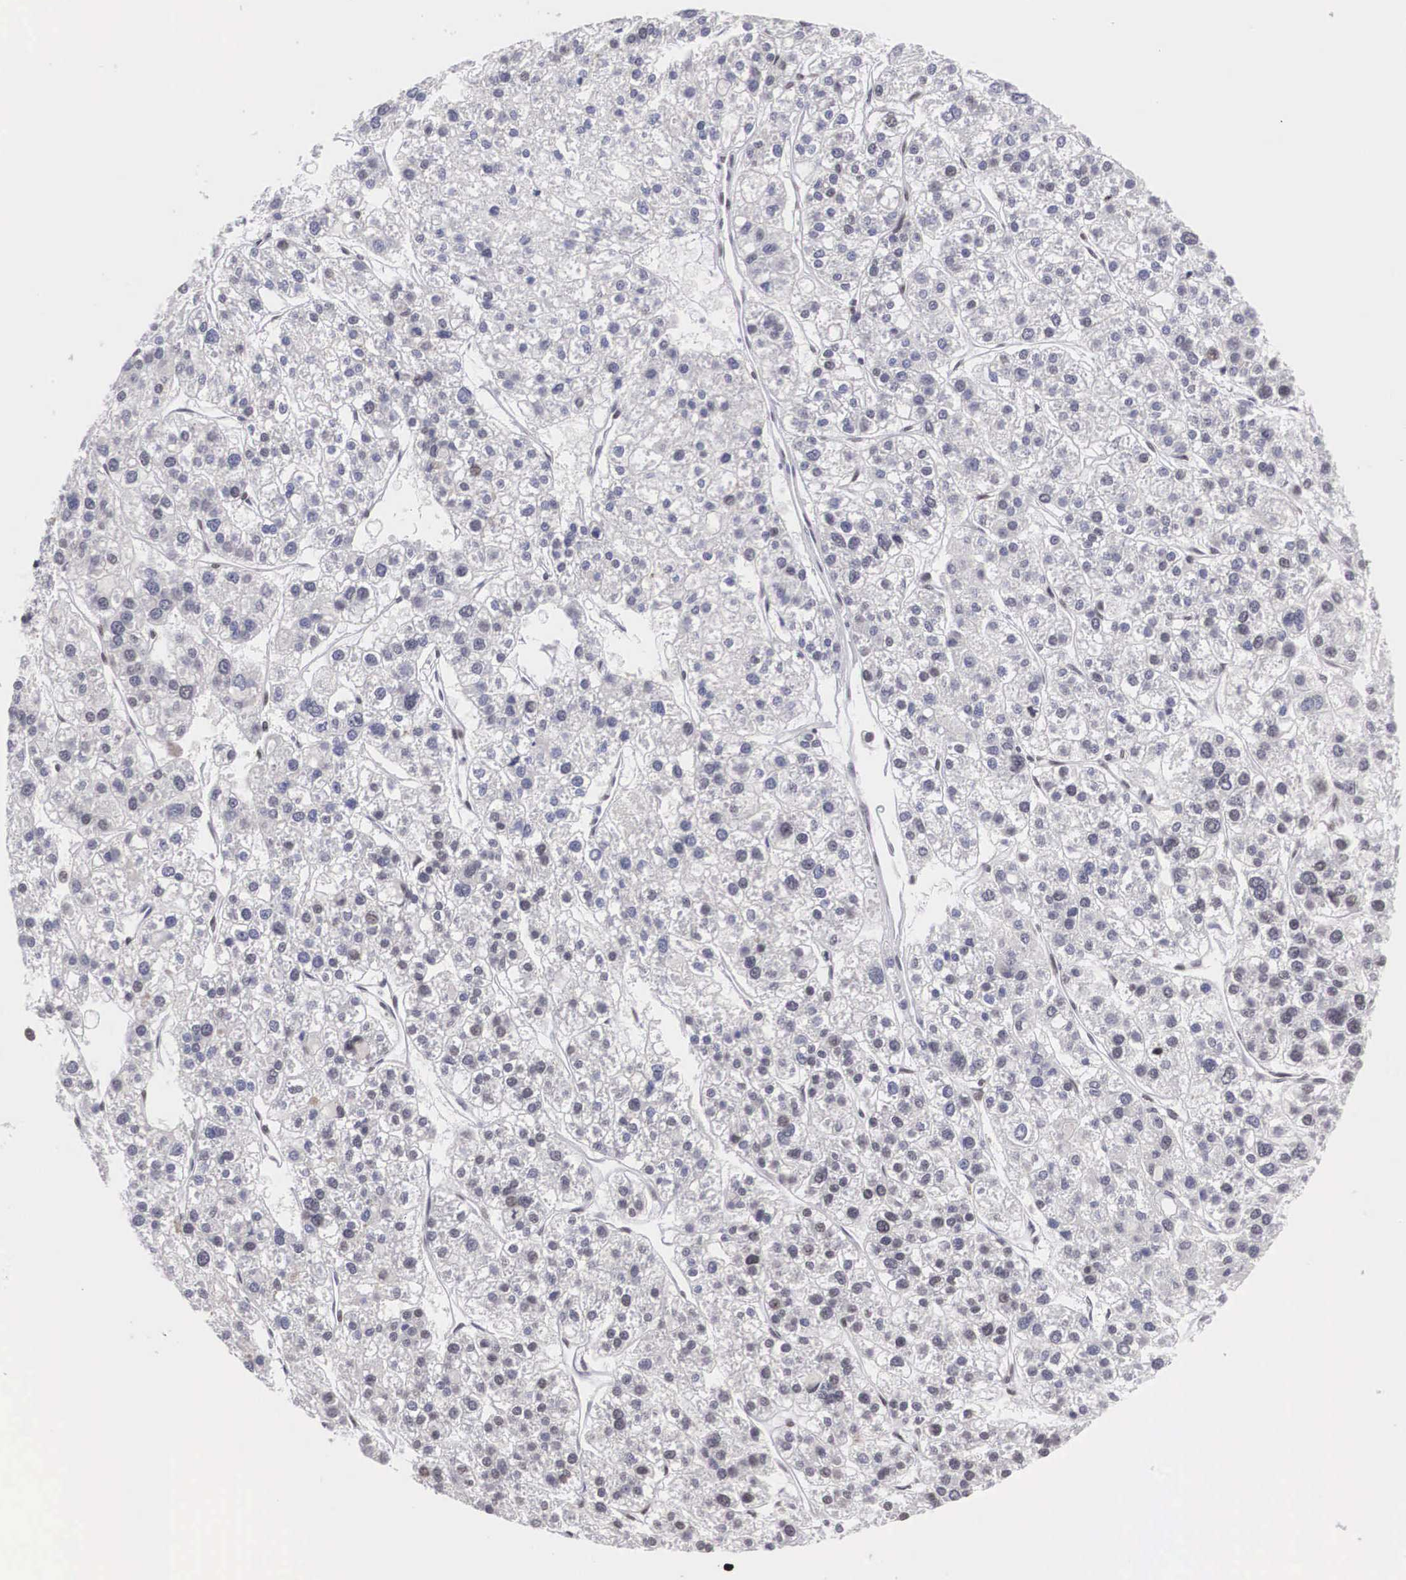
{"staining": {"intensity": "negative", "quantity": "none", "location": "none"}, "tissue": "liver cancer", "cell_type": "Tumor cells", "image_type": "cancer", "snomed": [{"axis": "morphology", "description": "Carcinoma, Hepatocellular, NOS"}, {"axis": "topography", "description": "Liver"}], "caption": "Immunohistochemistry of human liver hepatocellular carcinoma shows no positivity in tumor cells.", "gene": "MORC2", "patient": {"sex": "female", "age": 85}}